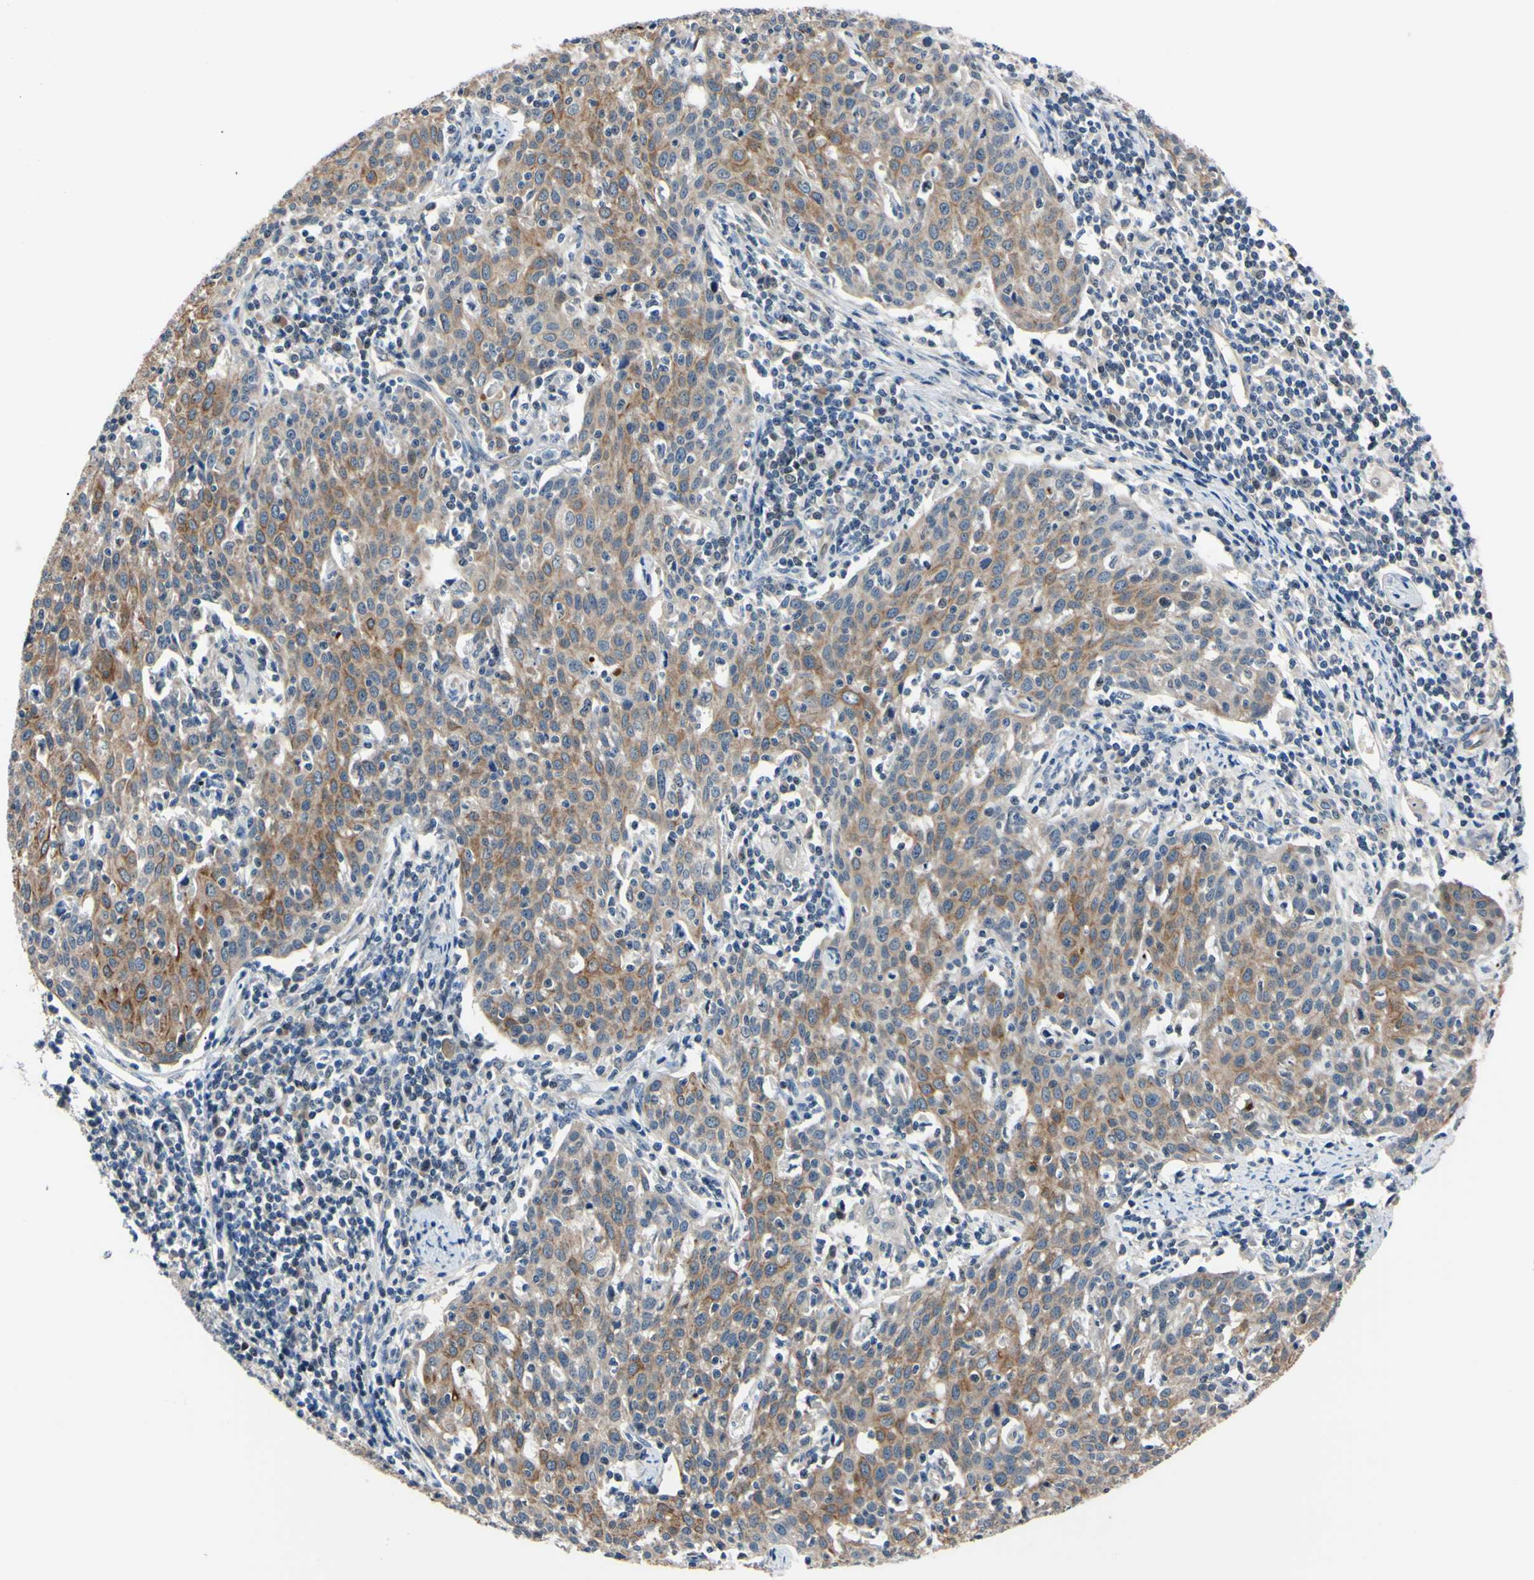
{"staining": {"intensity": "moderate", "quantity": "<25%", "location": "cytoplasmic/membranous"}, "tissue": "cervical cancer", "cell_type": "Tumor cells", "image_type": "cancer", "snomed": [{"axis": "morphology", "description": "Squamous cell carcinoma, NOS"}, {"axis": "topography", "description": "Cervix"}], "caption": "Moderate cytoplasmic/membranous positivity is seen in approximately <25% of tumor cells in cervical cancer. The staining was performed using DAB (3,3'-diaminobenzidine), with brown indicating positive protein expression. Nuclei are stained blue with hematoxylin.", "gene": "RARS1", "patient": {"sex": "female", "age": 38}}